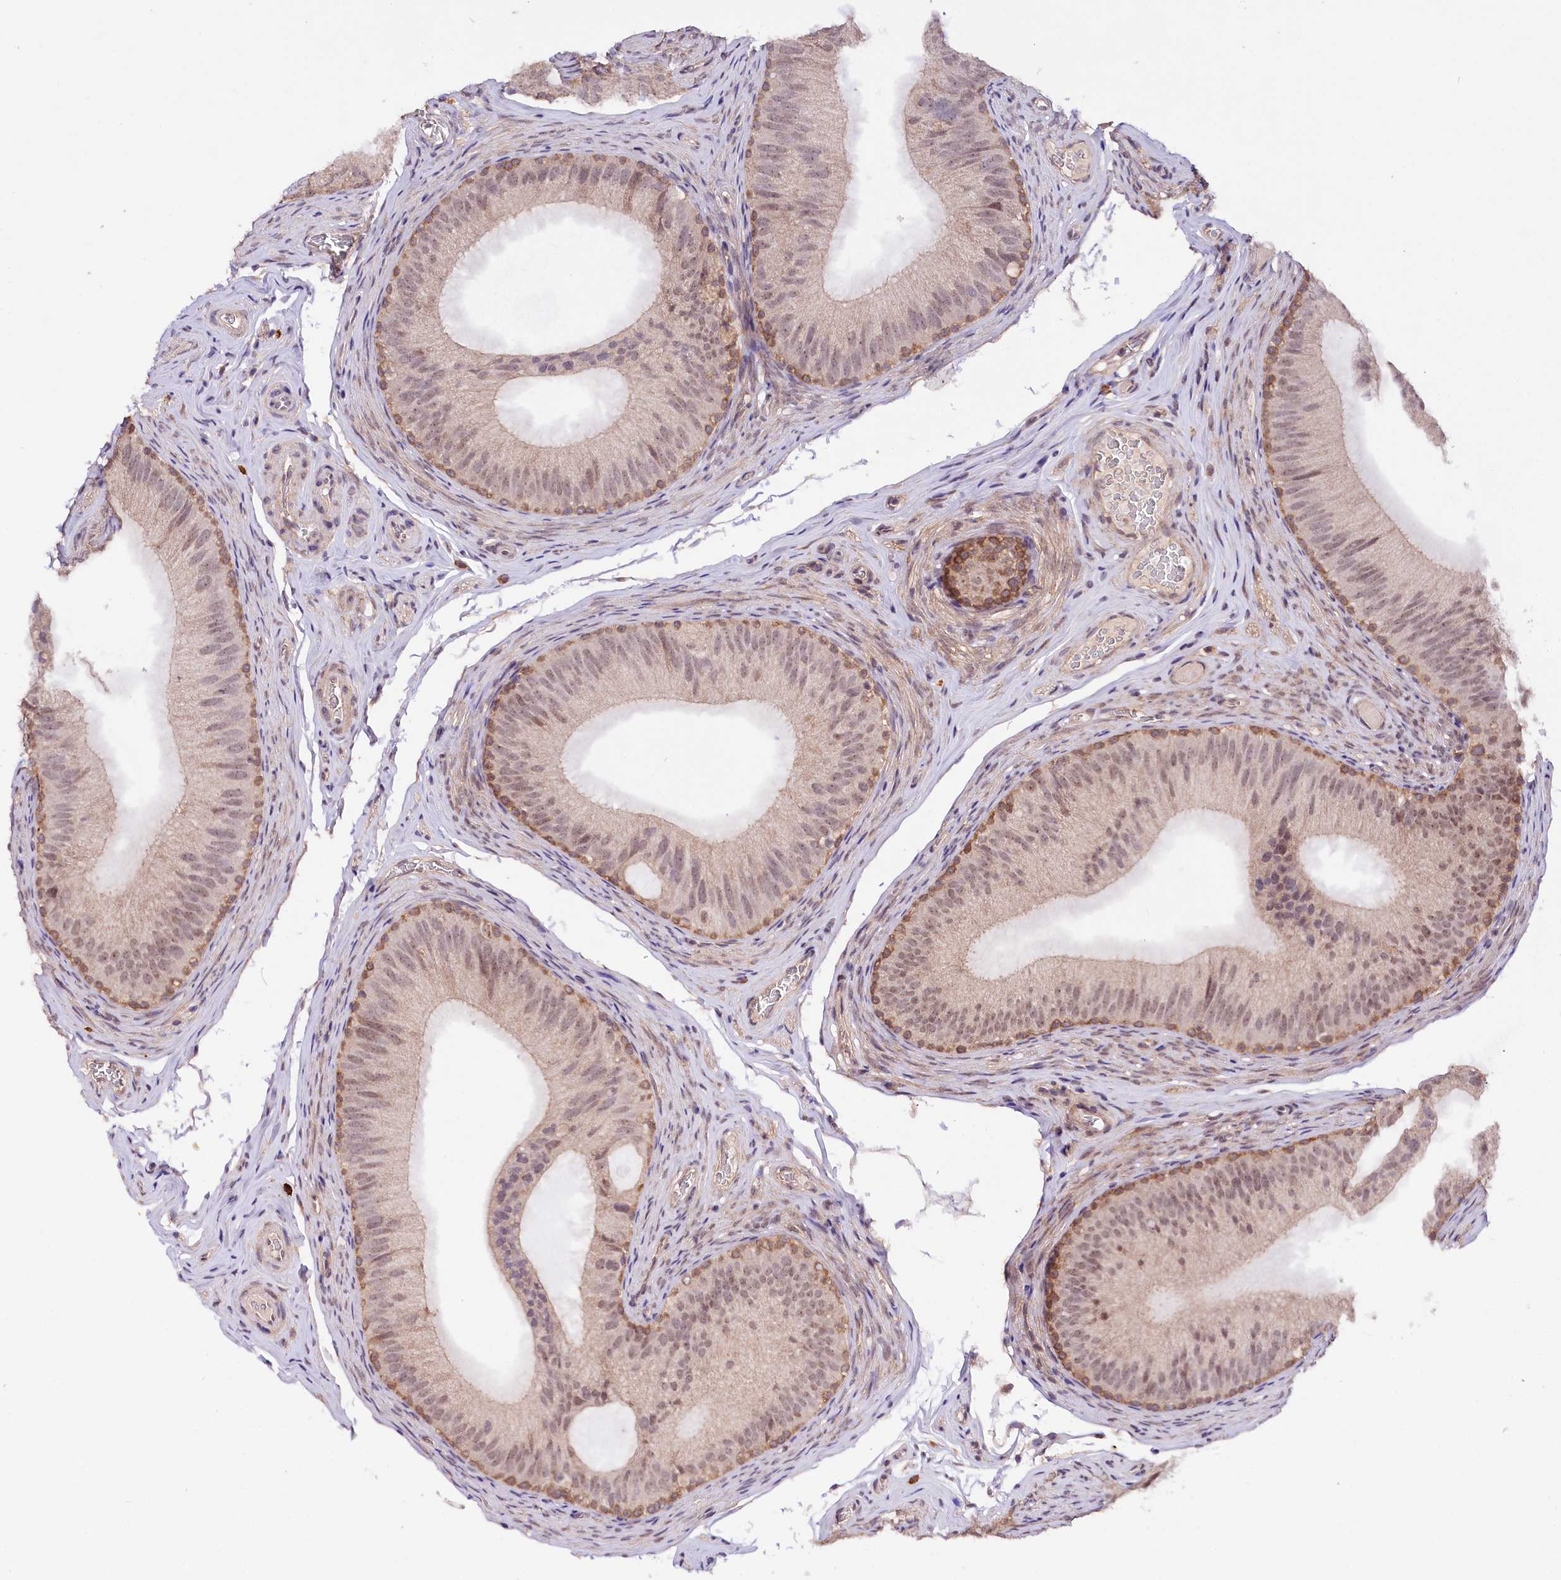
{"staining": {"intensity": "moderate", "quantity": "<25%", "location": "cytoplasmic/membranous"}, "tissue": "epididymis", "cell_type": "Glandular cells", "image_type": "normal", "snomed": [{"axis": "morphology", "description": "Normal tissue, NOS"}, {"axis": "topography", "description": "Epididymis"}], "caption": "Immunohistochemical staining of benign epididymis displays moderate cytoplasmic/membranous protein expression in about <25% of glandular cells. (DAB (3,3'-diaminobenzidine) = brown stain, brightfield microscopy at high magnification).", "gene": "PHLDB1", "patient": {"sex": "male", "age": 34}}